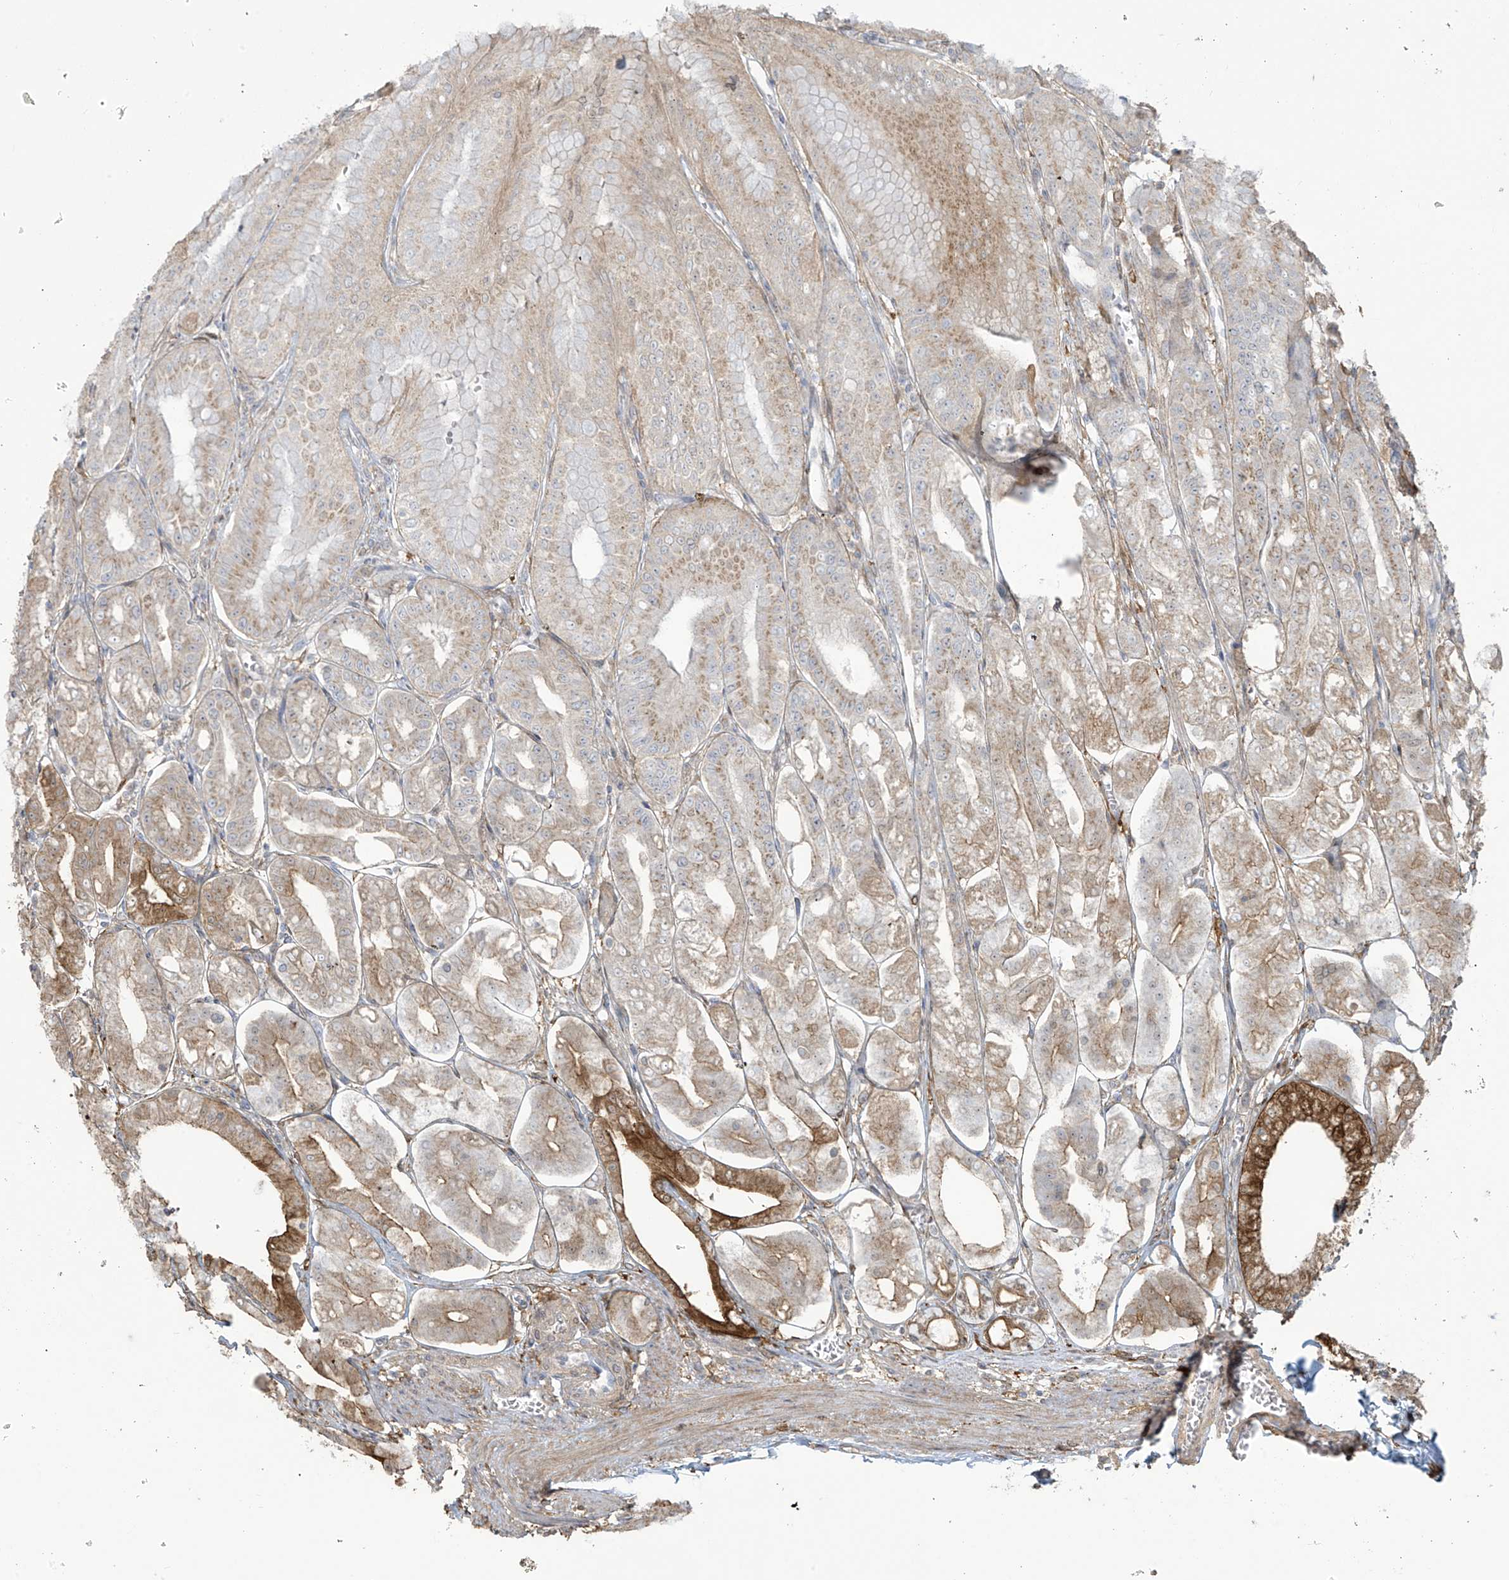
{"staining": {"intensity": "moderate", "quantity": "25%-75%", "location": "cytoplasmic/membranous"}, "tissue": "stomach", "cell_type": "Glandular cells", "image_type": "normal", "snomed": [{"axis": "morphology", "description": "Normal tissue, NOS"}, {"axis": "topography", "description": "Stomach, lower"}], "caption": "IHC staining of normal stomach, which shows medium levels of moderate cytoplasmic/membranous staining in about 25%-75% of glandular cells indicating moderate cytoplasmic/membranous protein staining. The staining was performed using DAB (brown) for protein detection and nuclei were counterstained in hematoxylin (blue).", "gene": "TAGAP", "patient": {"sex": "male", "age": 71}}